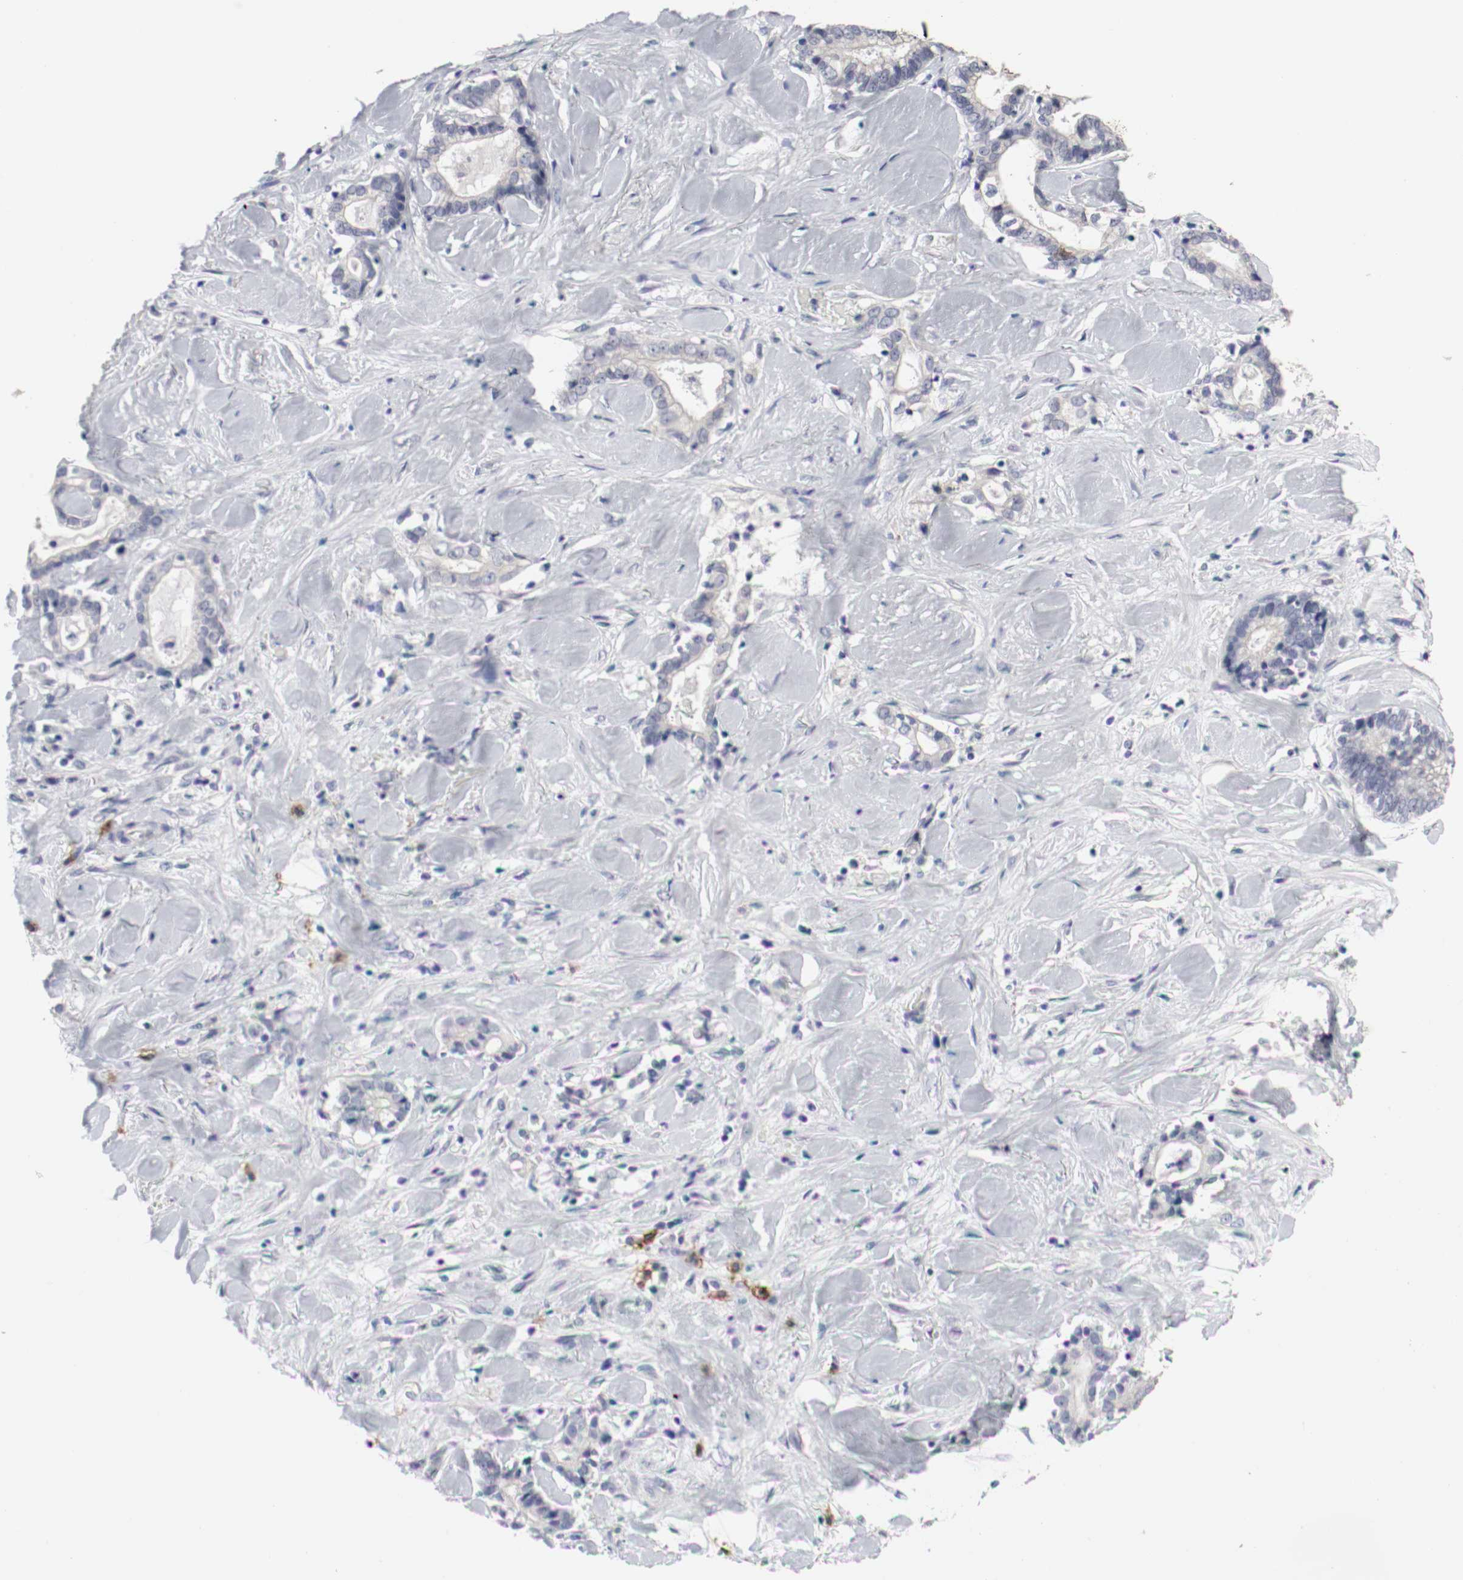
{"staining": {"intensity": "negative", "quantity": "none", "location": "none"}, "tissue": "liver cancer", "cell_type": "Tumor cells", "image_type": "cancer", "snomed": [{"axis": "morphology", "description": "Cholangiocarcinoma"}, {"axis": "topography", "description": "Liver"}], "caption": "Cholangiocarcinoma (liver) was stained to show a protein in brown. There is no significant positivity in tumor cells. (DAB IHC with hematoxylin counter stain).", "gene": "KIT", "patient": {"sex": "male", "age": 57}}